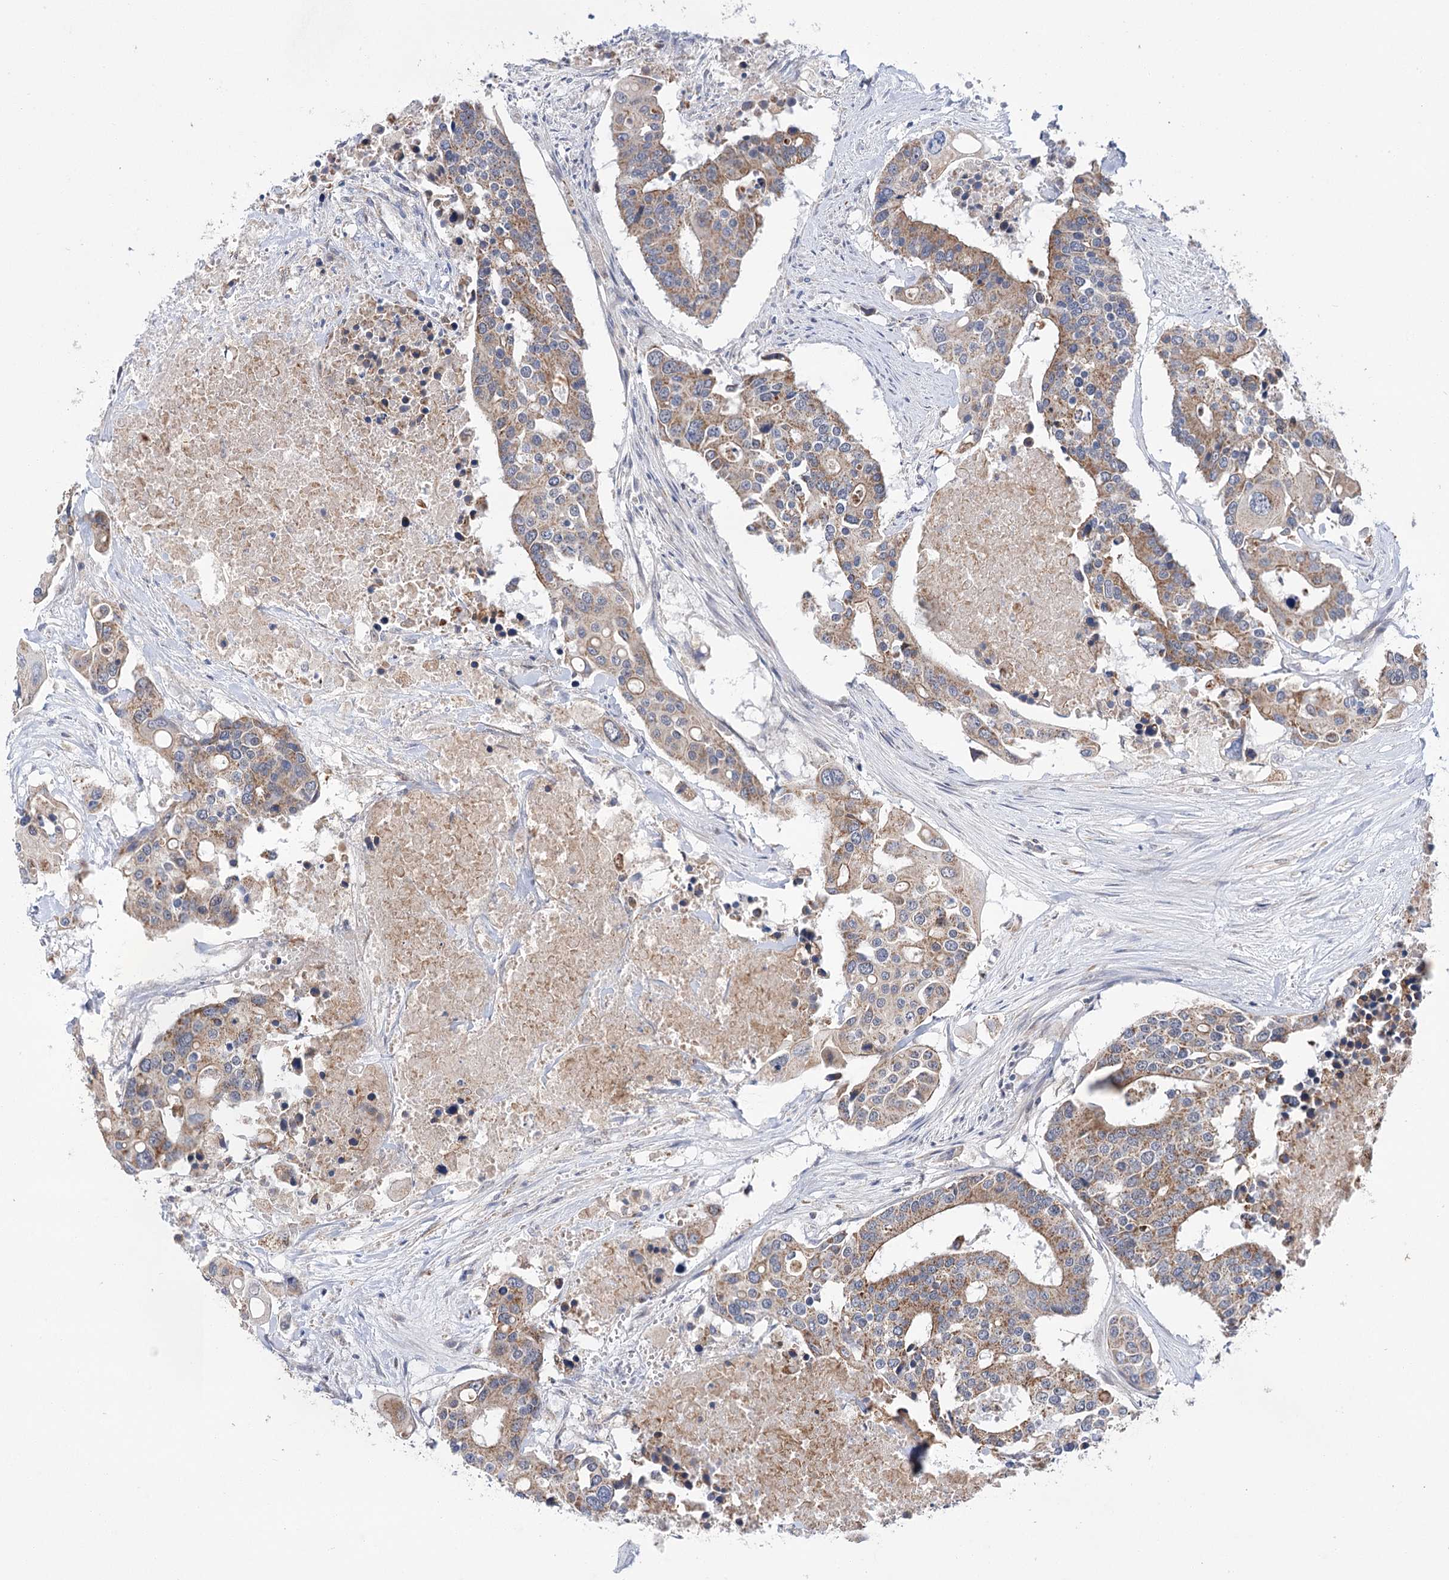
{"staining": {"intensity": "moderate", "quantity": ">75%", "location": "cytoplasmic/membranous"}, "tissue": "colorectal cancer", "cell_type": "Tumor cells", "image_type": "cancer", "snomed": [{"axis": "morphology", "description": "Adenocarcinoma, NOS"}, {"axis": "topography", "description": "Colon"}], "caption": "Immunohistochemical staining of colorectal cancer displays medium levels of moderate cytoplasmic/membranous protein staining in approximately >75% of tumor cells.", "gene": "ECHDC3", "patient": {"sex": "male", "age": 77}}